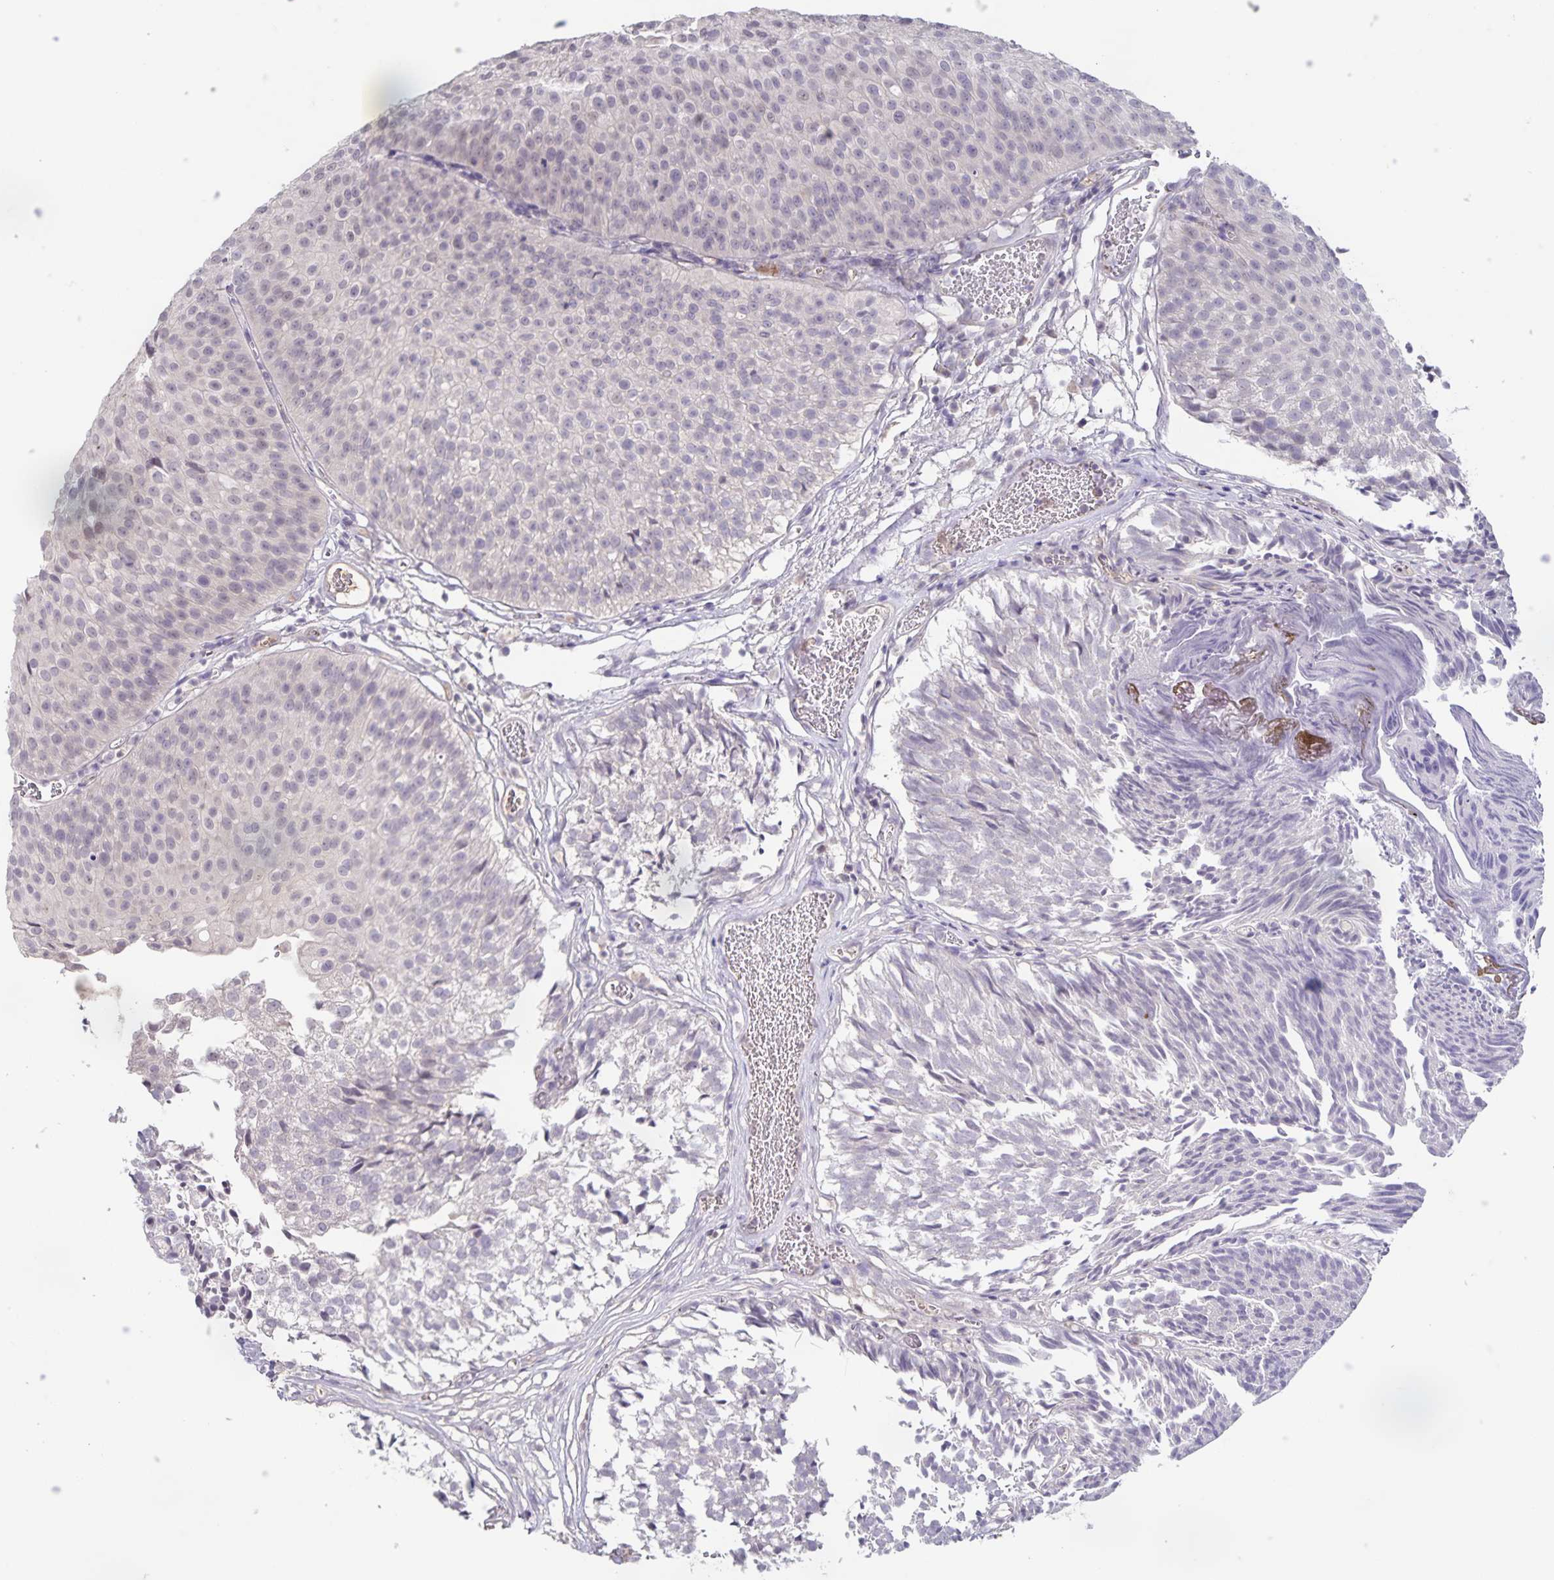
{"staining": {"intensity": "negative", "quantity": "none", "location": "none"}, "tissue": "urothelial cancer", "cell_type": "Tumor cells", "image_type": "cancer", "snomed": [{"axis": "morphology", "description": "Urothelial carcinoma, Low grade"}, {"axis": "topography", "description": "Urinary bladder"}], "caption": "Tumor cells are negative for brown protein staining in low-grade urothelial carcinoma.", "gene": "INSL5", "patient": {"sex": "male", "age": 80}}